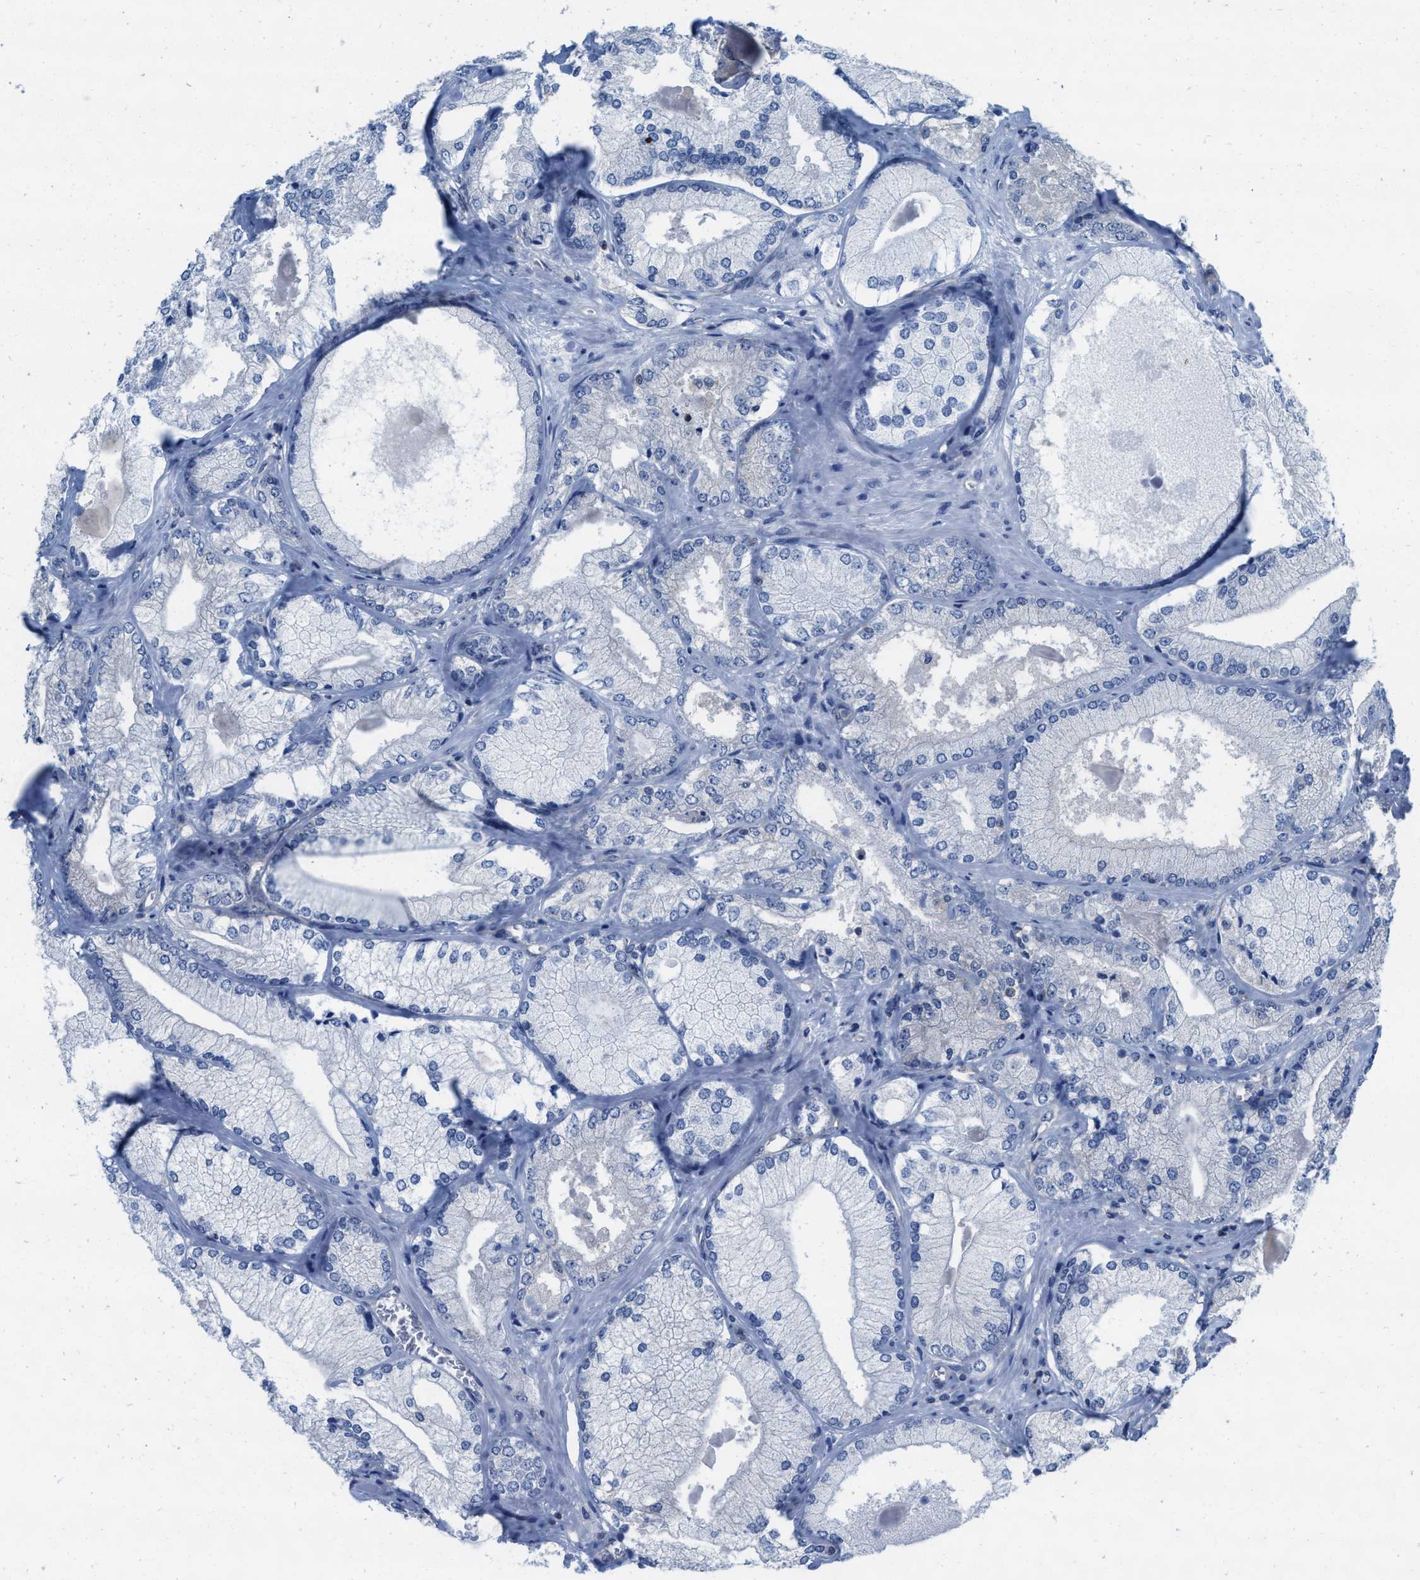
{"staining": {"intensity": "negative", "quantity": "none", "location": "none"}, "tissue": "prostate cancer", "cell_type": "Tumor cells", "image_type": "cancer", "snomed": [{"axis": "morphology", "description": "Adenocarcinoma, Low grade"}, {"axis": "topography", "description": "Prostate"}], "caption": "Immunohistochemistry histopathology image of neoplastic tissue: human prostate cancer stained with DAB (3,3'-diaminobenzidine) exhibits no significant protein positivity in tumor cells. The staining is performed using DAB brown chromogen with nuclei counter-stained in using hematoxylin.", "gene": "NUDT5", "patient": {"sex": "male", "age": 65}}